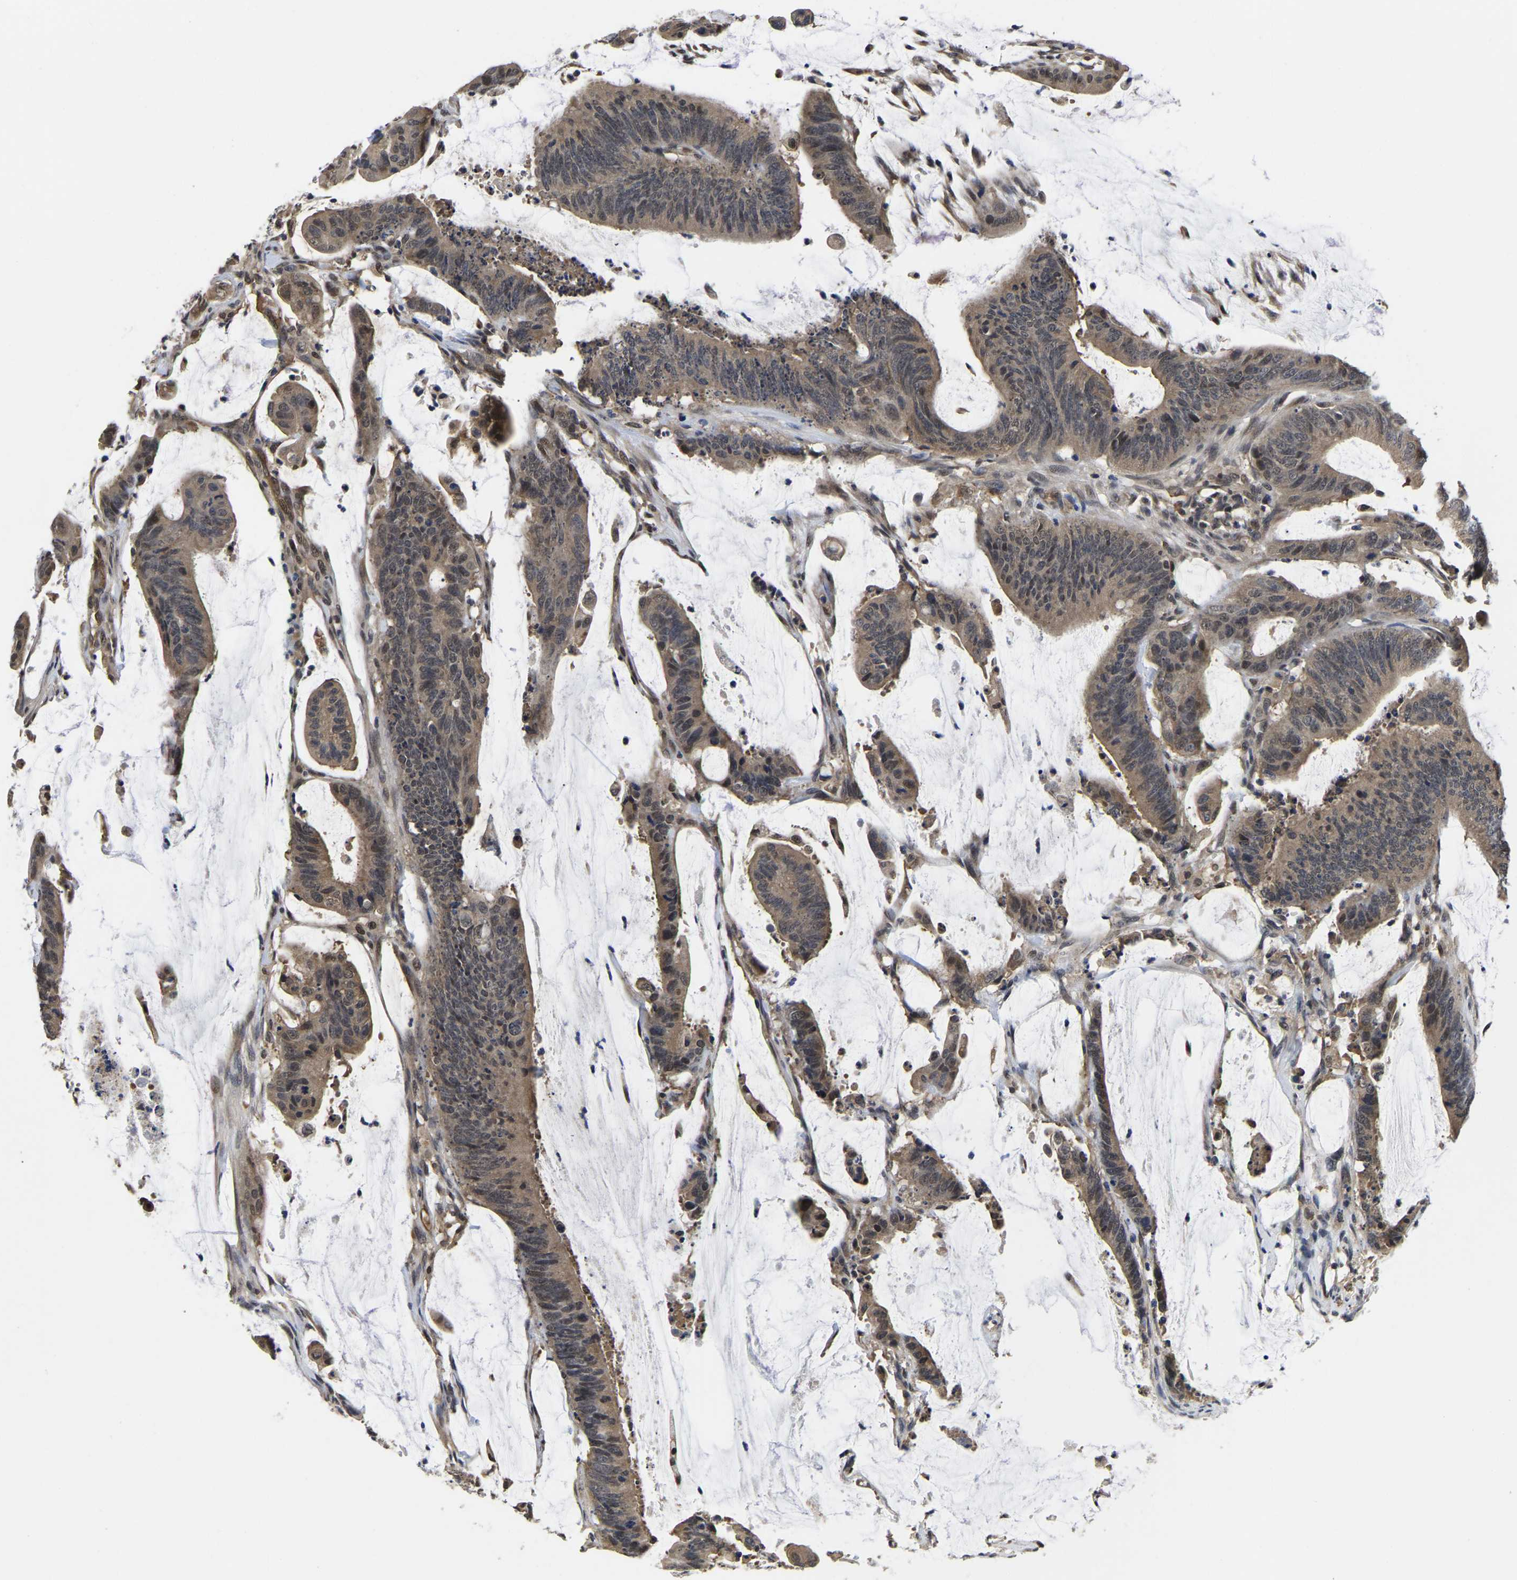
{"staining": {"intensity": "moderate", "quantity": ">75%", "location": "cytoplasmic/membranous,nuclear"}, "tissue": "colorectal cancer", "cell_type": "Tumor cells", "image_type": "cancer", "snomed": [{"axis": "morphology", "description": "Adenocarcinoma, NOS"}, {"axis": "topography", "description": "Rectum"}], "caption": "Human colorectal cancer stained with a protein marker displays moderate staining in tumor cells.", "gene": "MCOLN2", "patient": {"sex": "female", "age": 66}}